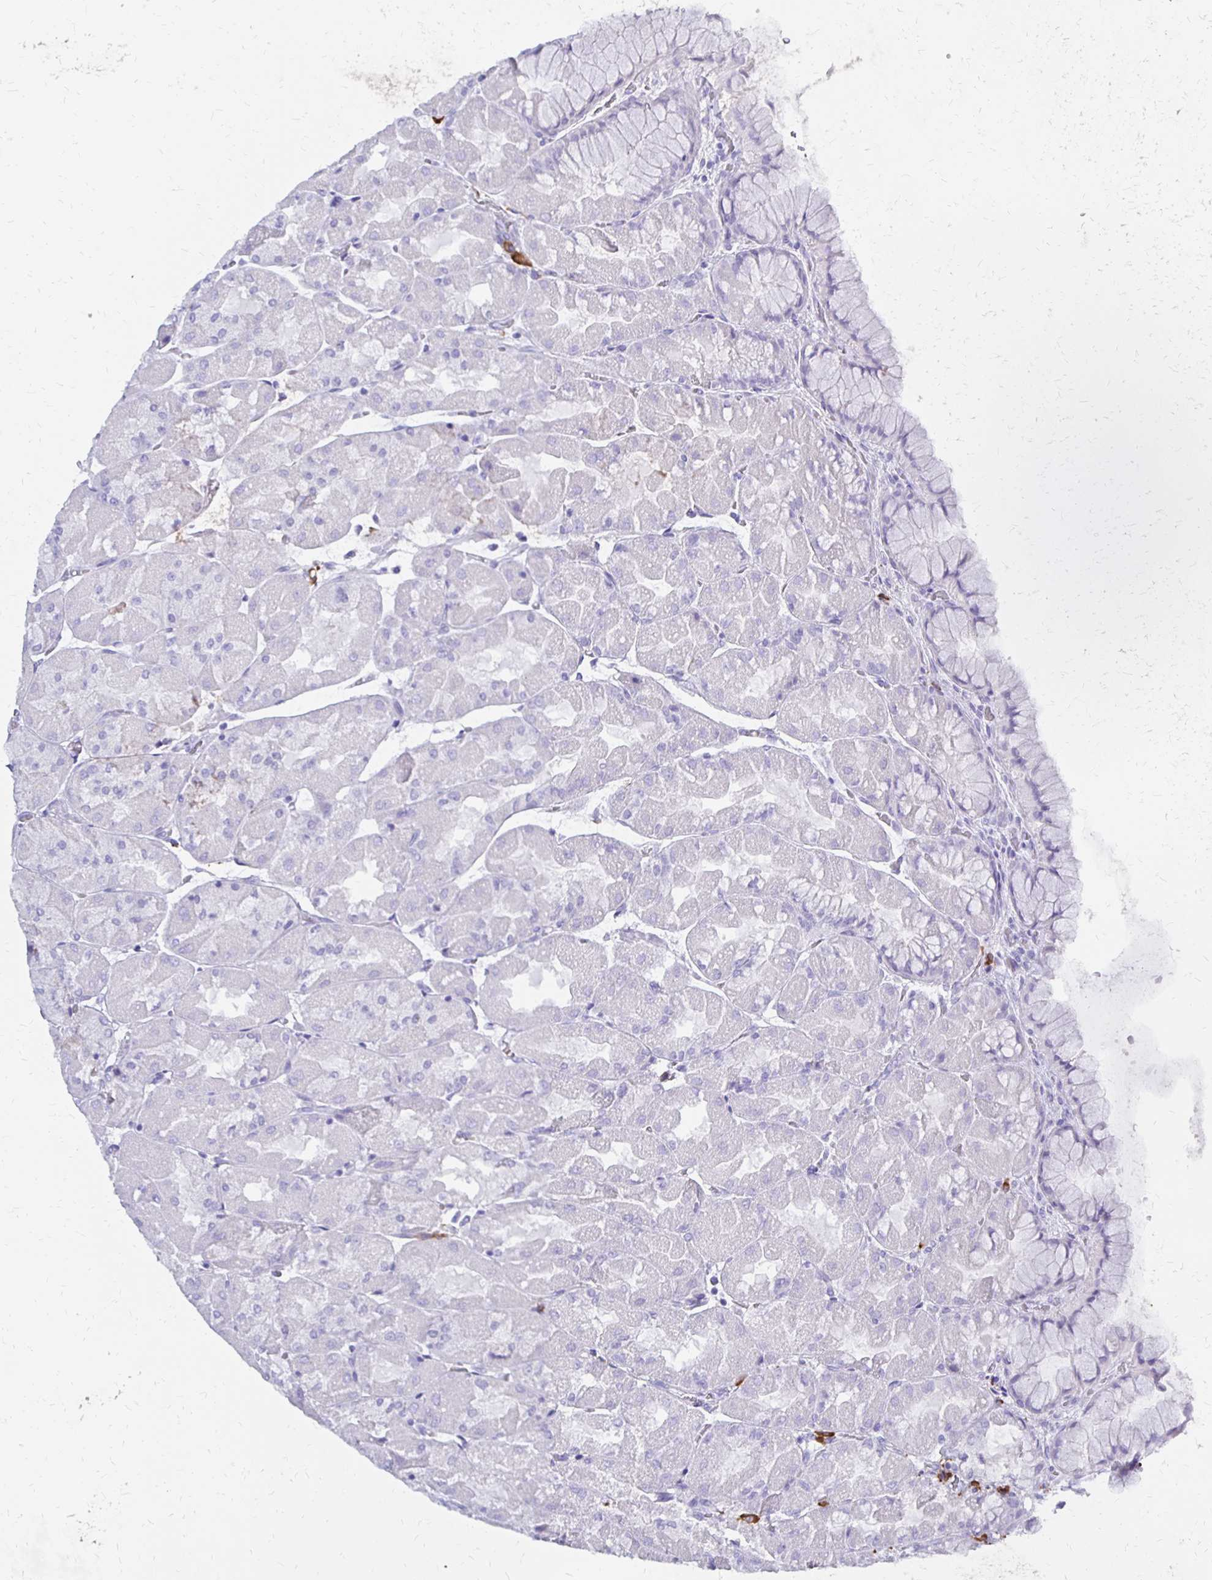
{"staining": {"intensity": "negative", "quantity": "none", "location": "none"}, "tissue": "stomach", "cell_type": "Glandular cells", "image_type": "normal", "snomed": [{"axis": "morphology", "description": "Normal tissue, NOS"}, {"axis": "topography", "description": "Stomach"}], "caption": "DAB (3,3'-diaminobenzidine) immunohistochemical staining of benign human stomach displays no significant positivity in glandular cells. (DAB (3,3'-diaminobenzidine) immunohistochemistry visualized using brightfield microscopy, high magnification).", "gene": "FNTB", "patient": {"sex": "female", "age": 61}}